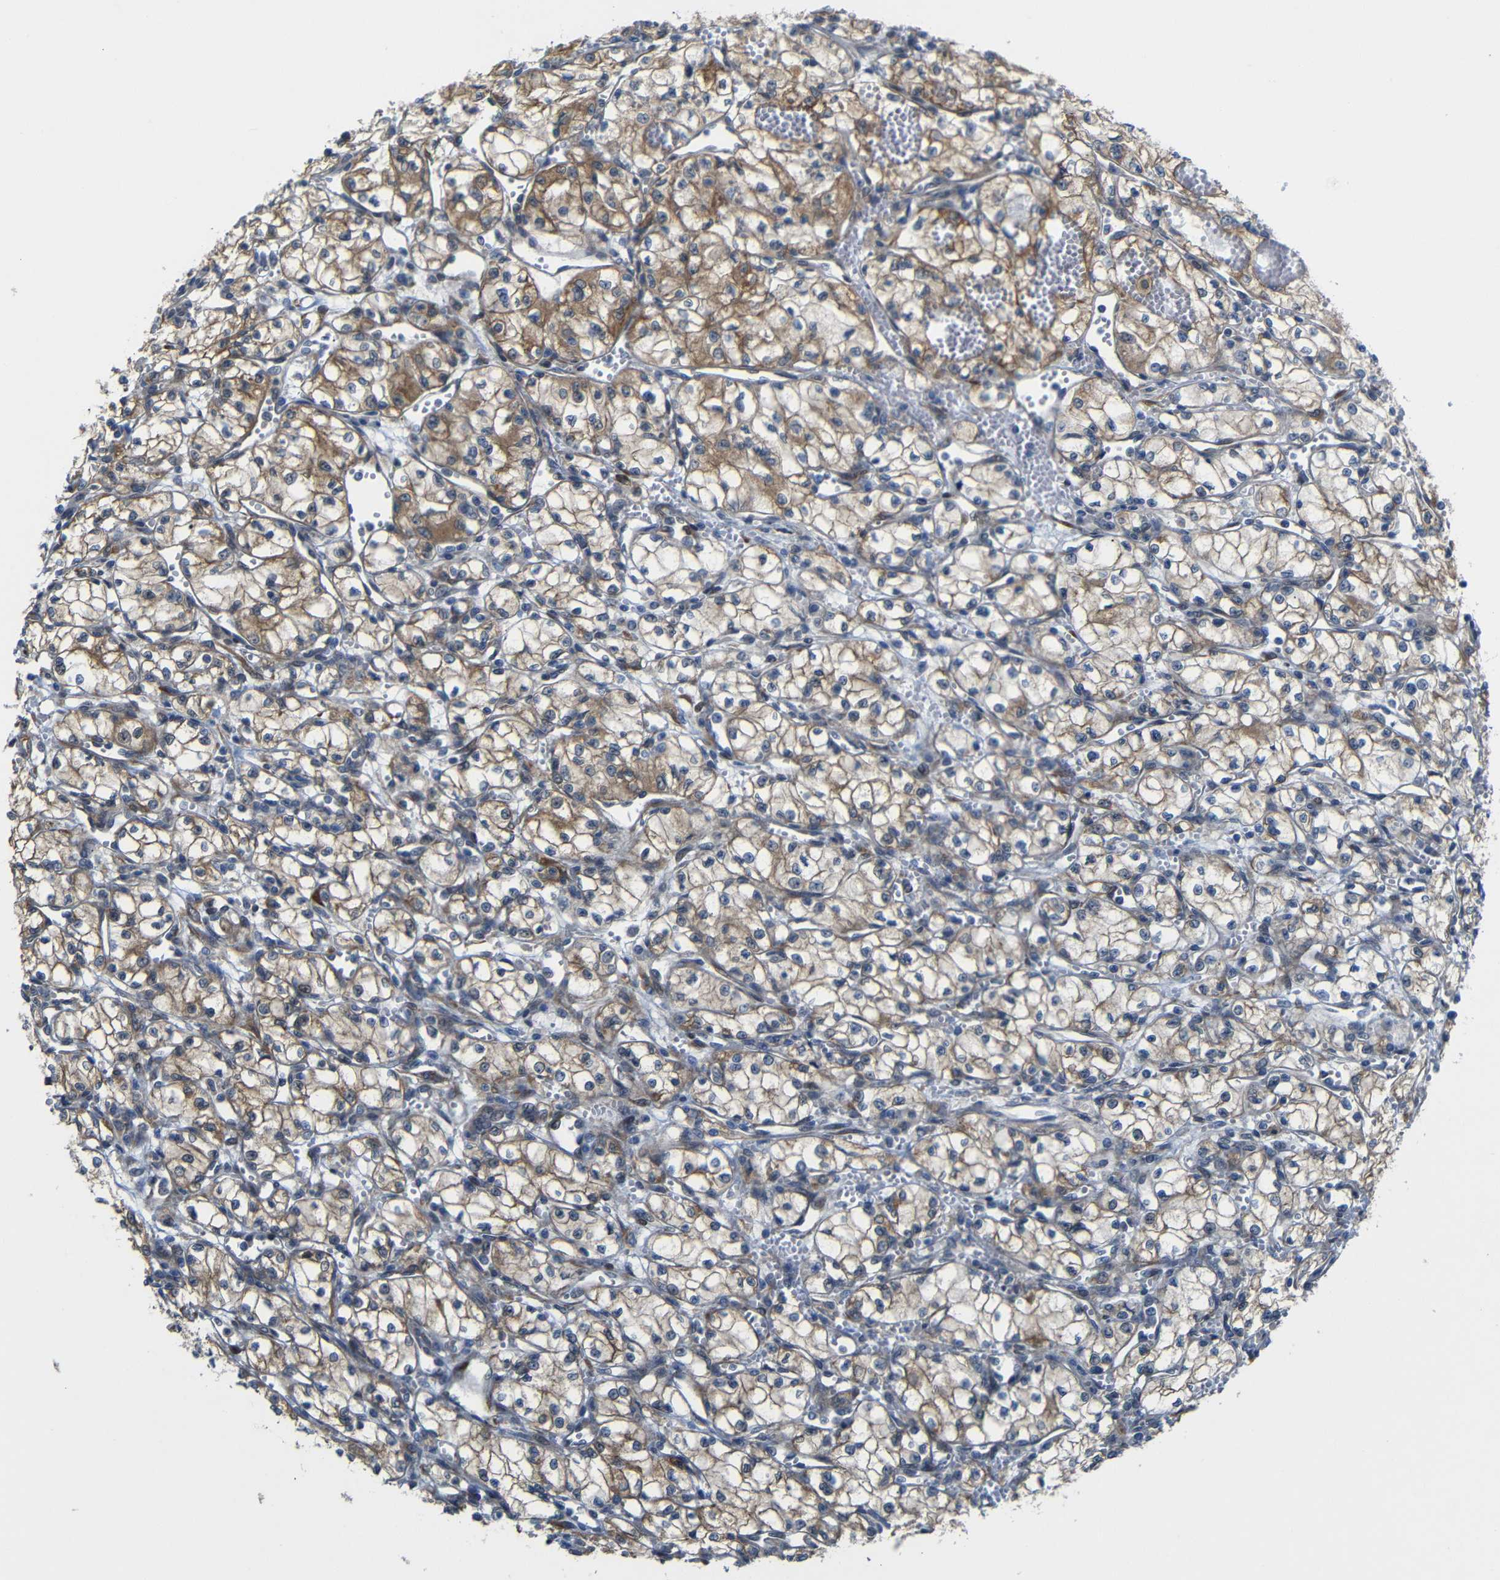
{"staining": {"intensity": "moderate", "quantity": ">75%", "location": "cytoplasmic/membranous"}, "tissue": "renal cancer", "cell_type": "Tumor cells", "image_type": "cancer", "snomed": [{"axis": "morphology", "description": "Normal tissue, NOS"}, {"axis": "morphology", "description": "Adenocarcinoma, NOS"}, {"axis": "topography", "description": "Kidney"}], "caption": "This micrograph shows immunohistochemistry (IHC) staining of renal adenocarcinoma, with medium moderate cytoplasmic/membranous staining in about >75% of tumor cells.", "gene": "P3H2", "patient": {"sex": "male", "age": 59}}